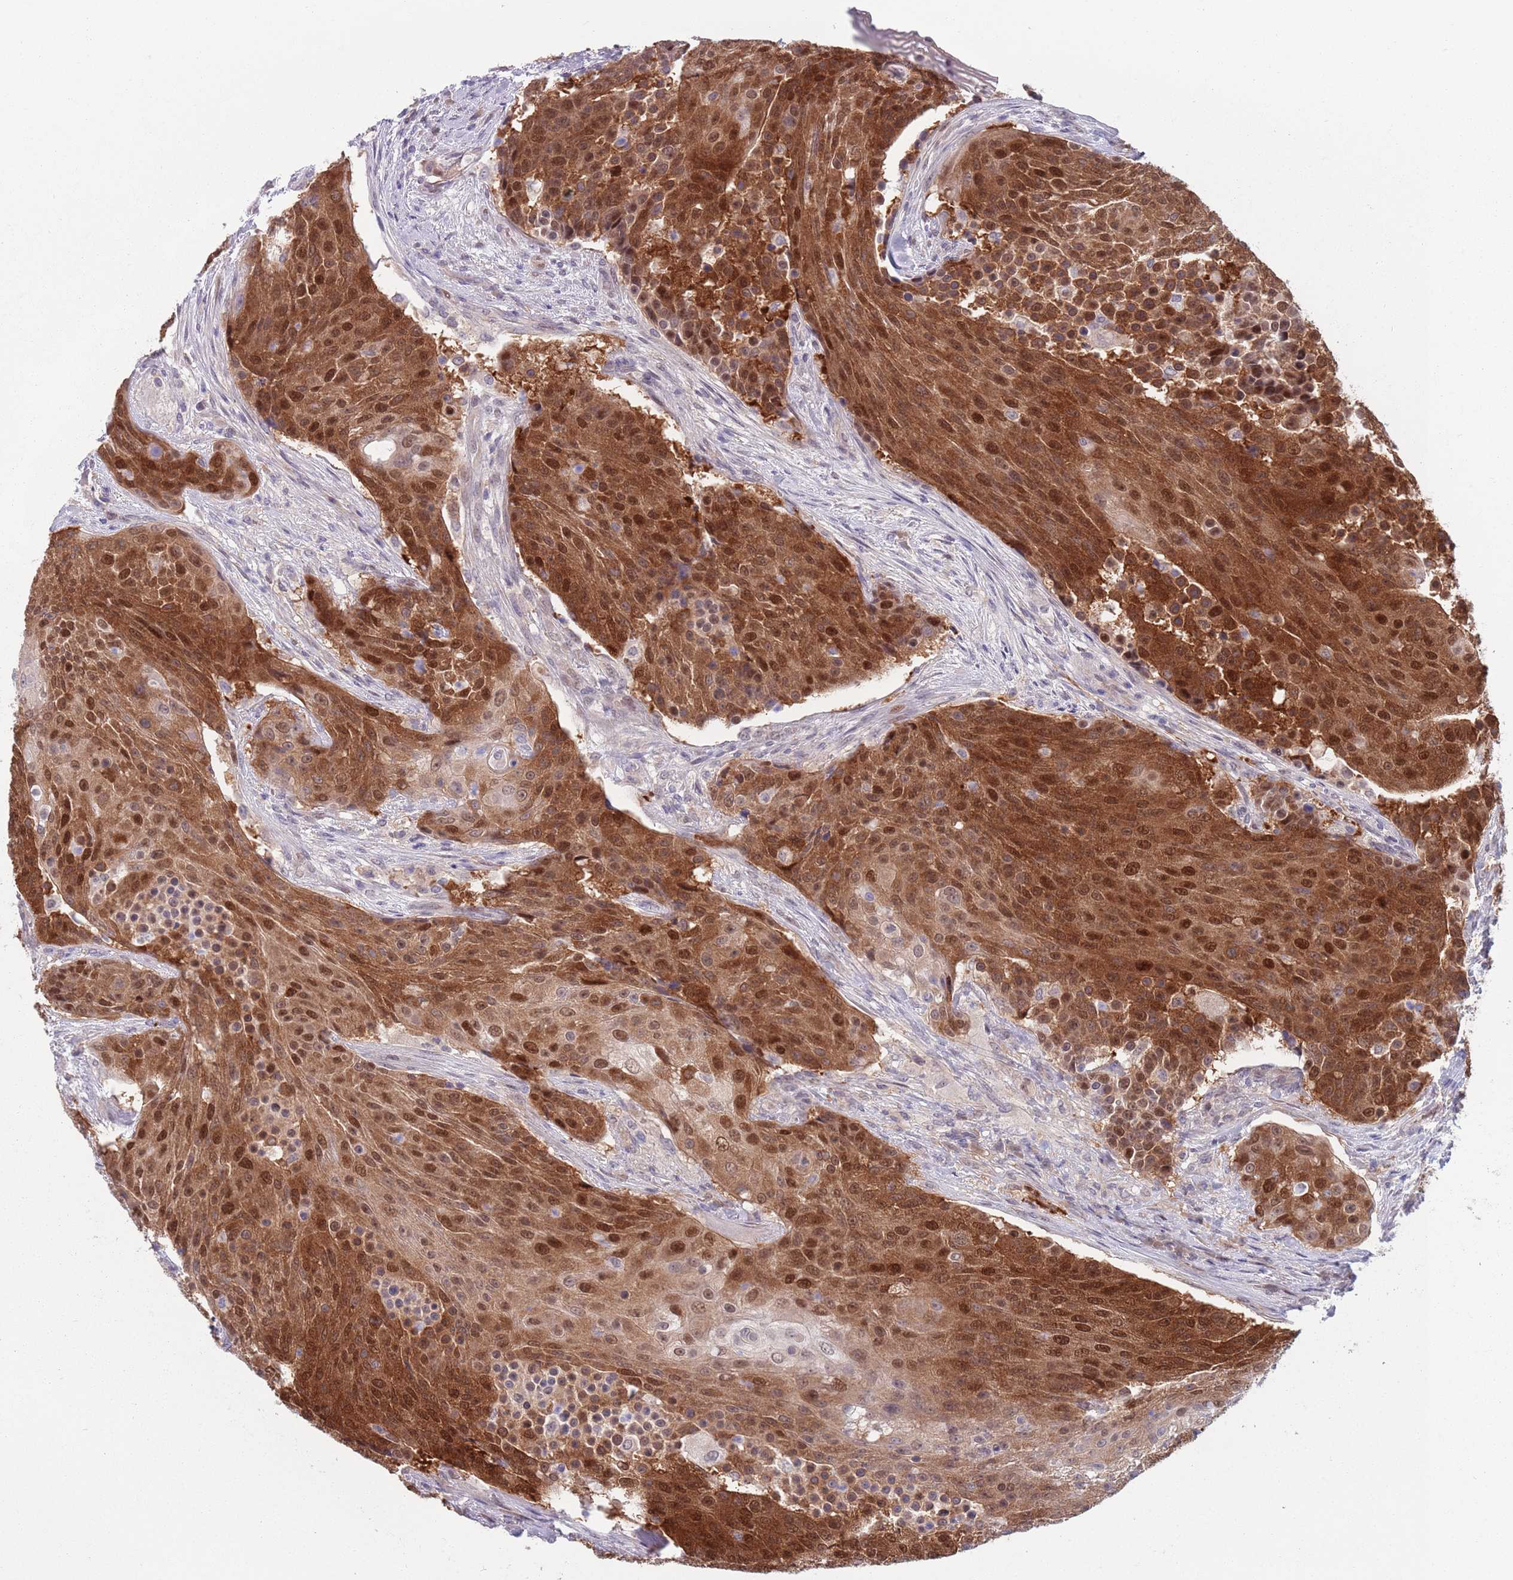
{"staining": {"intensity": "strong", "quantity": ">75%", "location": "cytoplasmic/membranous,nuclear"}, "tissue": "urothelial cancer", "cell_type": "Tumor cells", "image_type": "cancer", "snomed": [{"axis": "morphology", "description": "Urothelial carcinoma, High grade"}, {"axis": "topography", "description": "Urinary bladder"}], "caption": "Tumor cells demonstrate high levels of strong cytoplasmic/membranous and nuclear expression in about >75% of cells in urothelial cancer.", "gene": "CLNS1A", "patient": {"sex": "female", "age": 63}}